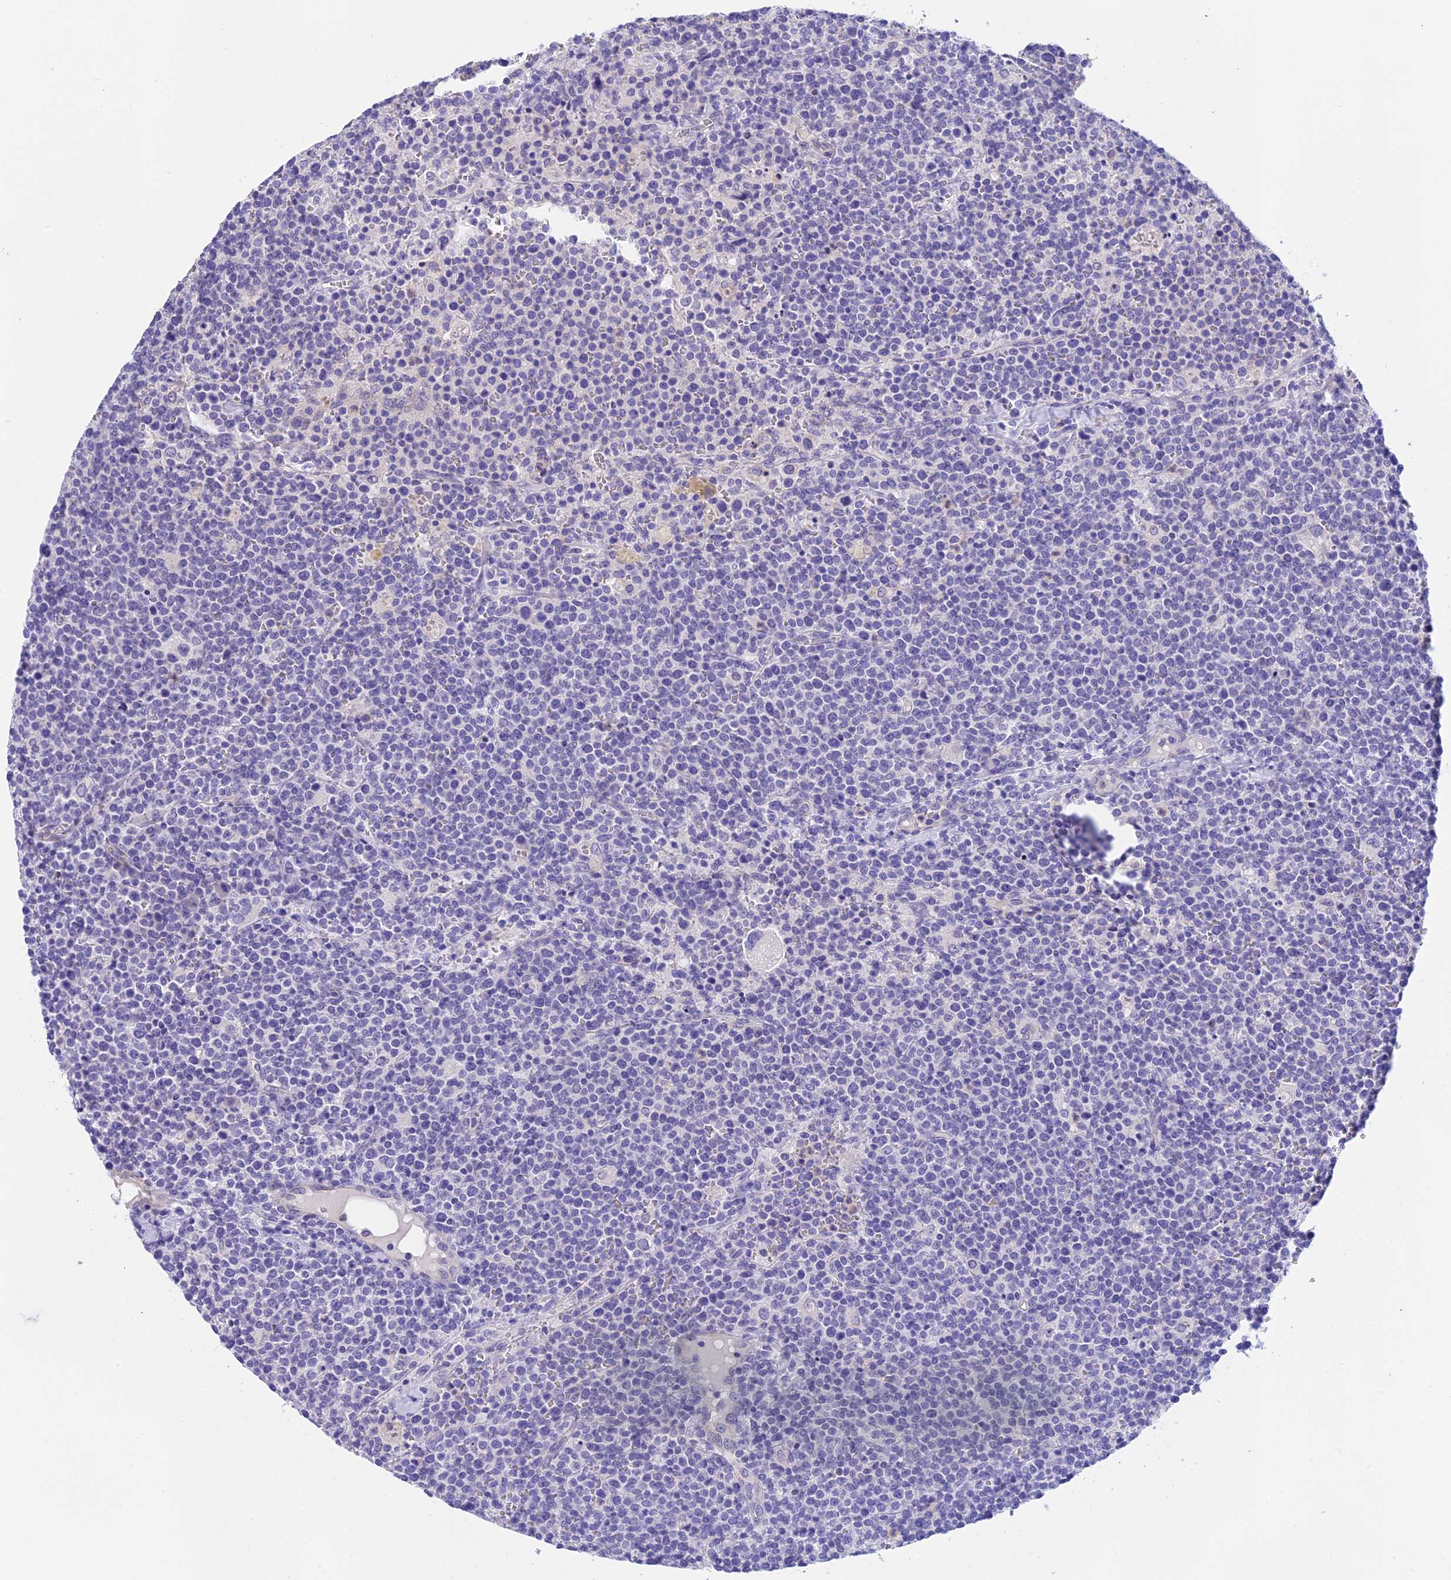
{"staining": {"intensity": "negative", "quantity": "none", "location": "none"}, "tissue": "lymphoma", "cell_type": "Tumor cells", "image_type": "cancer", "snomed": [{"axis": "morphology", "description": "Malignant lymphoma, non-Hodgkin's type, High grade"}, {"axis": "topography", "description": "Lymph node"}], "caption": "The image shows no significant staining in tumor cells of high-grade malignant lymphoma, non-Hodgkin's type.", "gene": "C17orf67", "patient": {"sex": "male", "age": 61}}